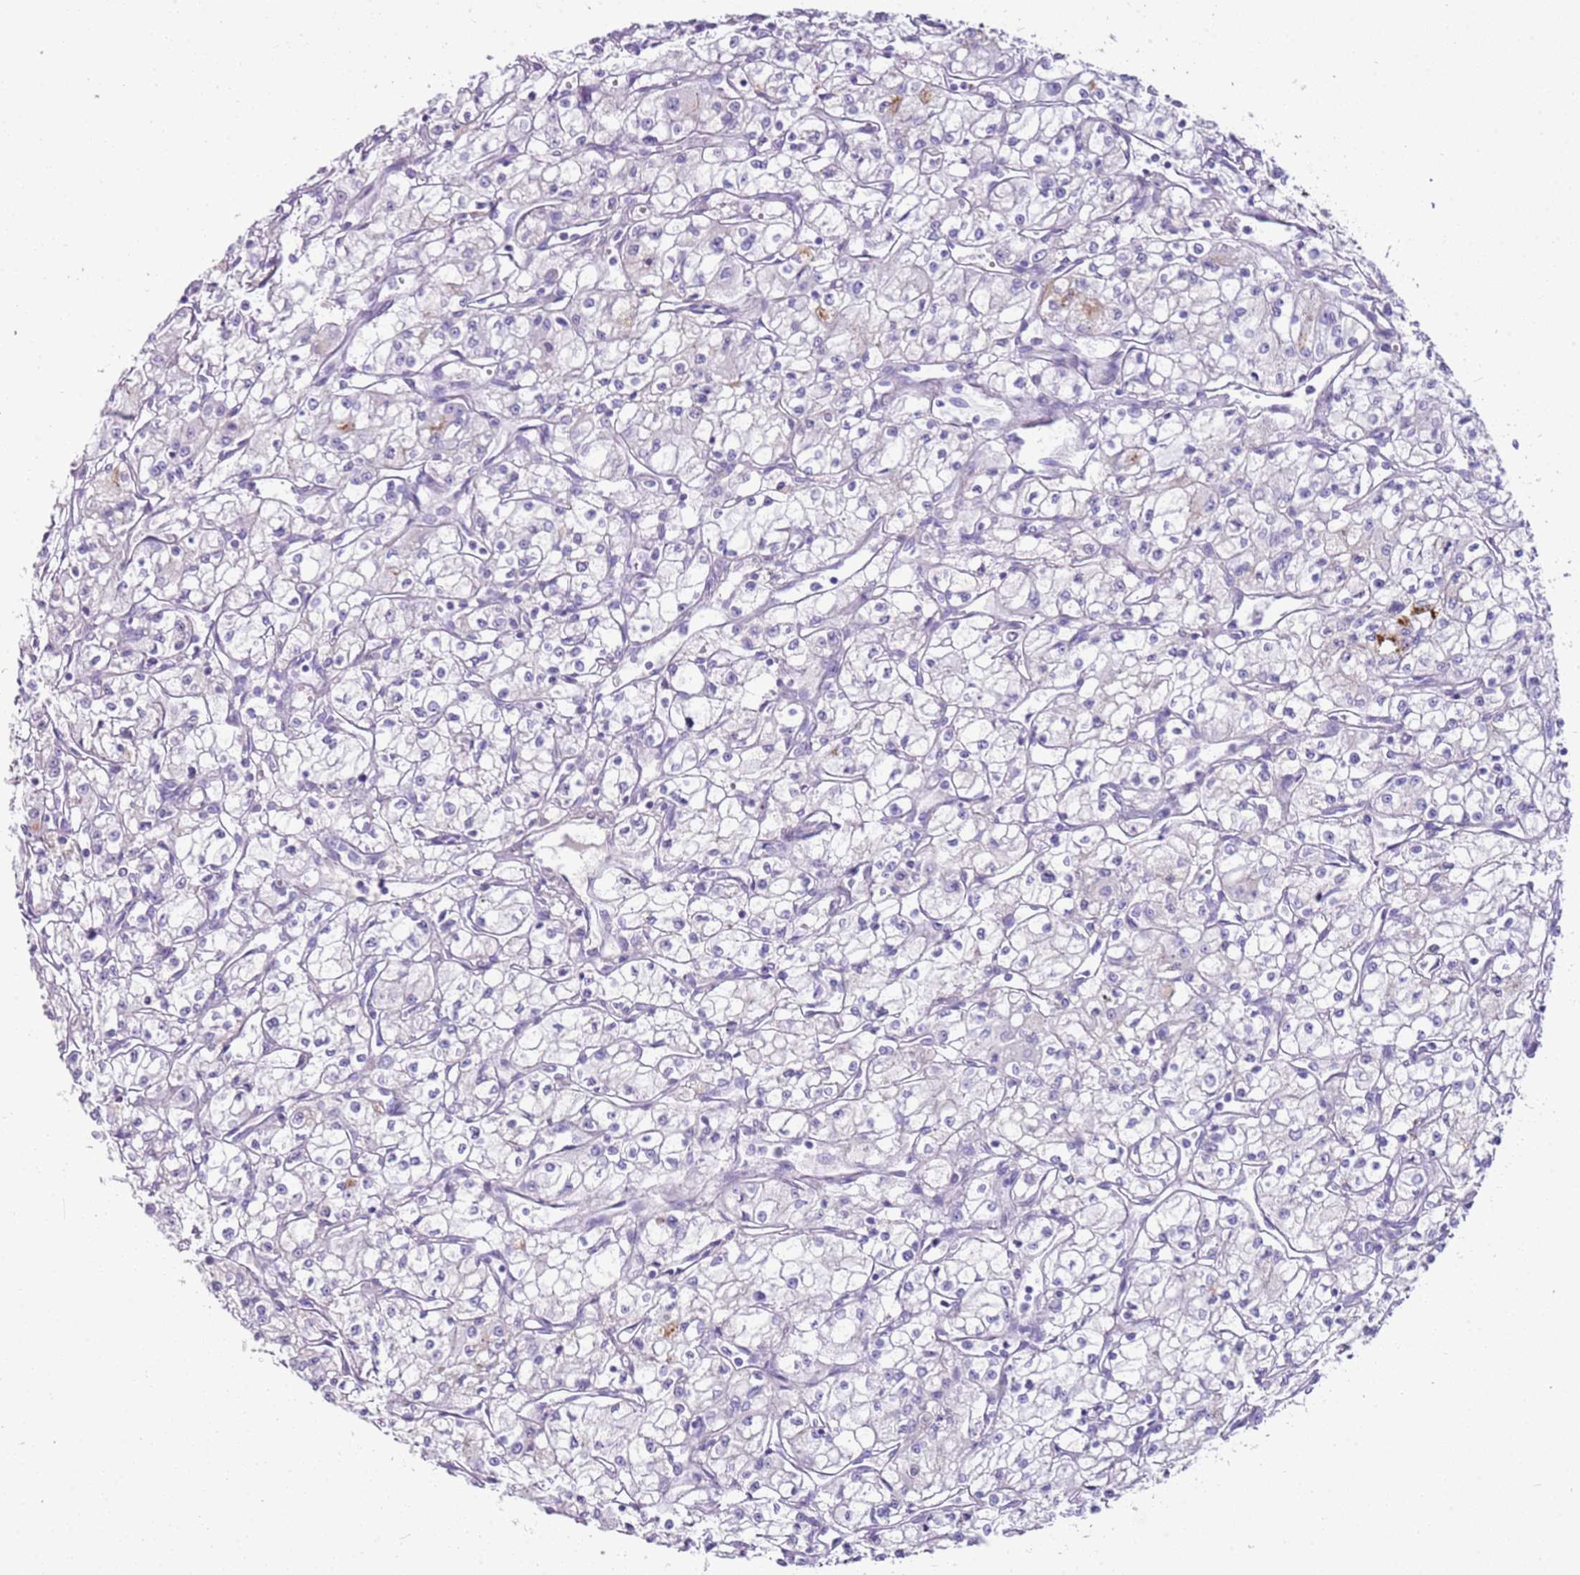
{"staining": {"intensity": "negative", "quantity": "none", "location": "none"}, "tissue": "renal cancer", "cell_type": "Tumor cells", "image_type": "cancer", "snomed": [{"axis": "morphology", "description": "Adenocarcinoma, NOS"}, {"axis": "topography", "description": "Kidney"}], "caption": "A high-resolution photomicrograph shows IHC staining of renal cancer (adenocarcinoma), which exhibits no significant staining in tumor cells.", "gene": "IGKV3D-11", "patient": {"sex": "male", "age": 59}}